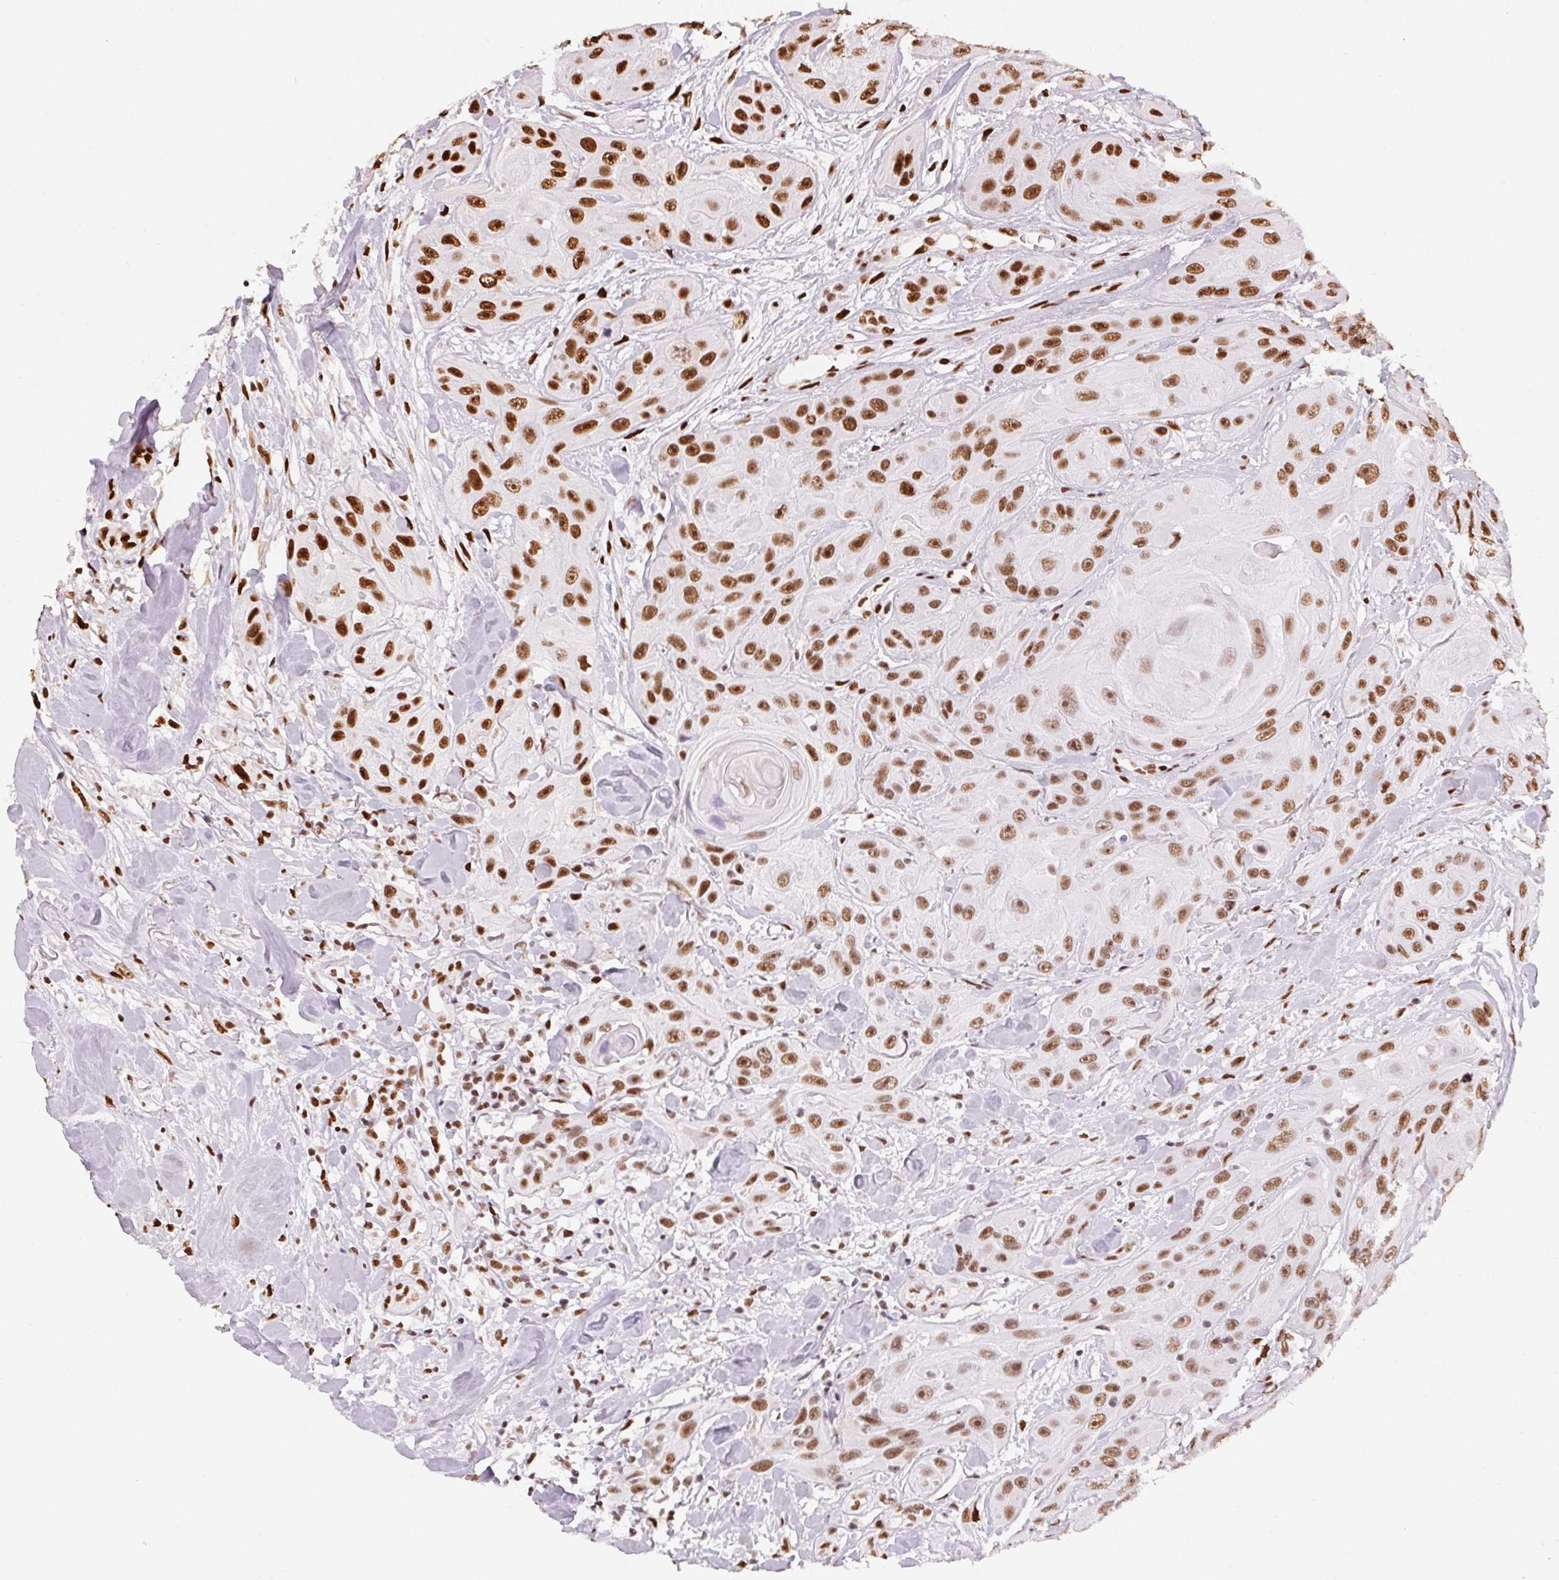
{"staining": {"intensity": "strong", "quantity": "25%-75%", "location": "nuclear"}, "tissue": "head and neck cancer", "cell_type": "Tumor cells", "image_type": "cancer", "snomed": [{"axis": "morphology", "description": "Squamous cell carcinoma, NOS"}, {"axis": "topography", "description": "Oral tissue"}, {"axis": "topography", "description": "Head-Neck"}], "caption": "The immunohistochemical stain labels strong nuclear positivity in tumor cells of squamous cell carcinoma (head and neck) tissue.", "gene": "ZNF80", "patient": {"sex": "male", "age": 77}}